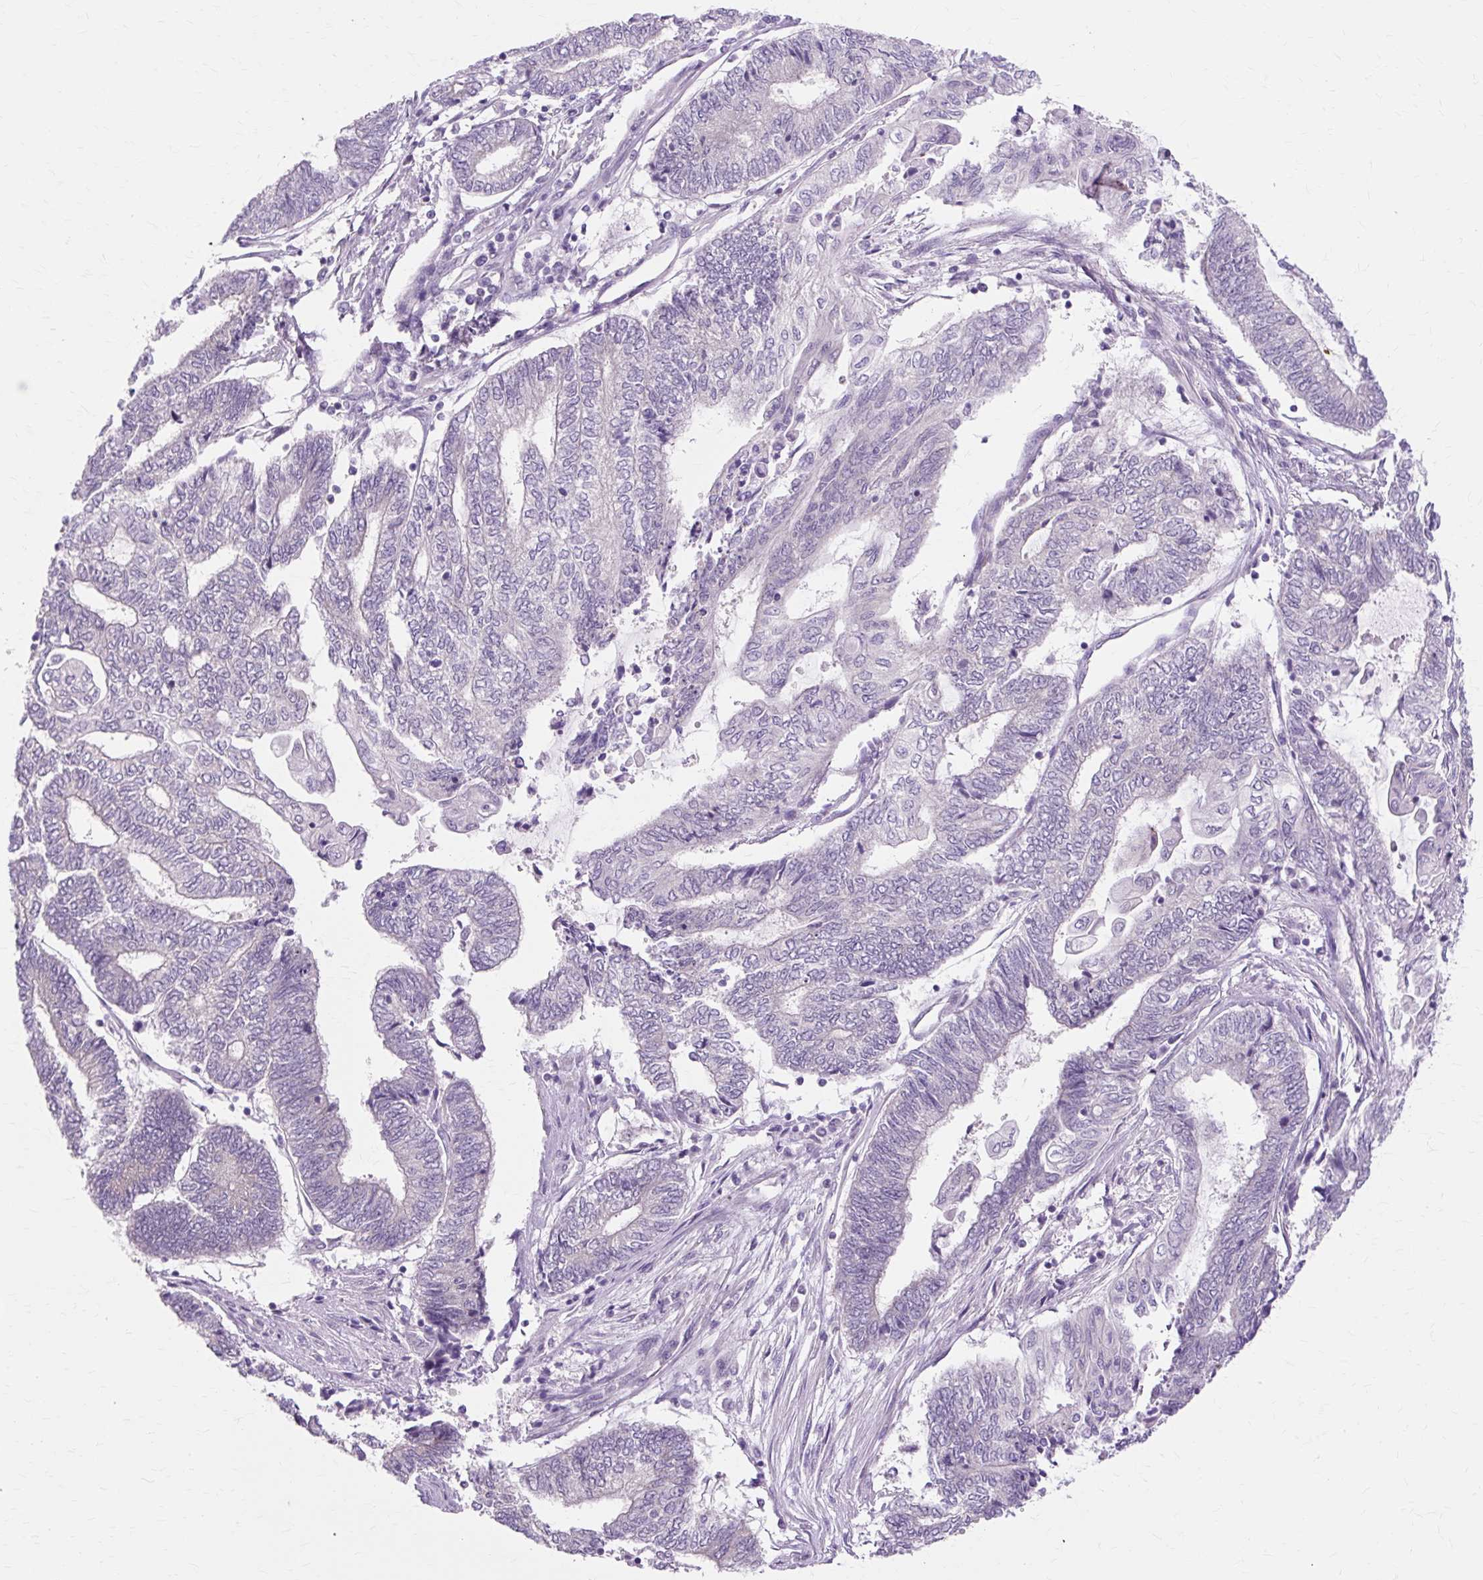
{"staining": {"intensity": "negative", "quantity": "none", "location": "none"}, "tissue": "endometrial cancer", "cell_type": "Tumor cells", "image_type": "cancer", "snomed": [{"axis": "morphology", "description": "Adenocarcinoma, NOS"}, {"axis": "topography", "description": "Uterus"}, {"axis": "topography", "description": "Endometrium"}], "caption": "There is no significant positivity in tumor cells of endometrial cancer.", "gene": "ZNF35", "patient": {"sex": "female", "age": 70}}